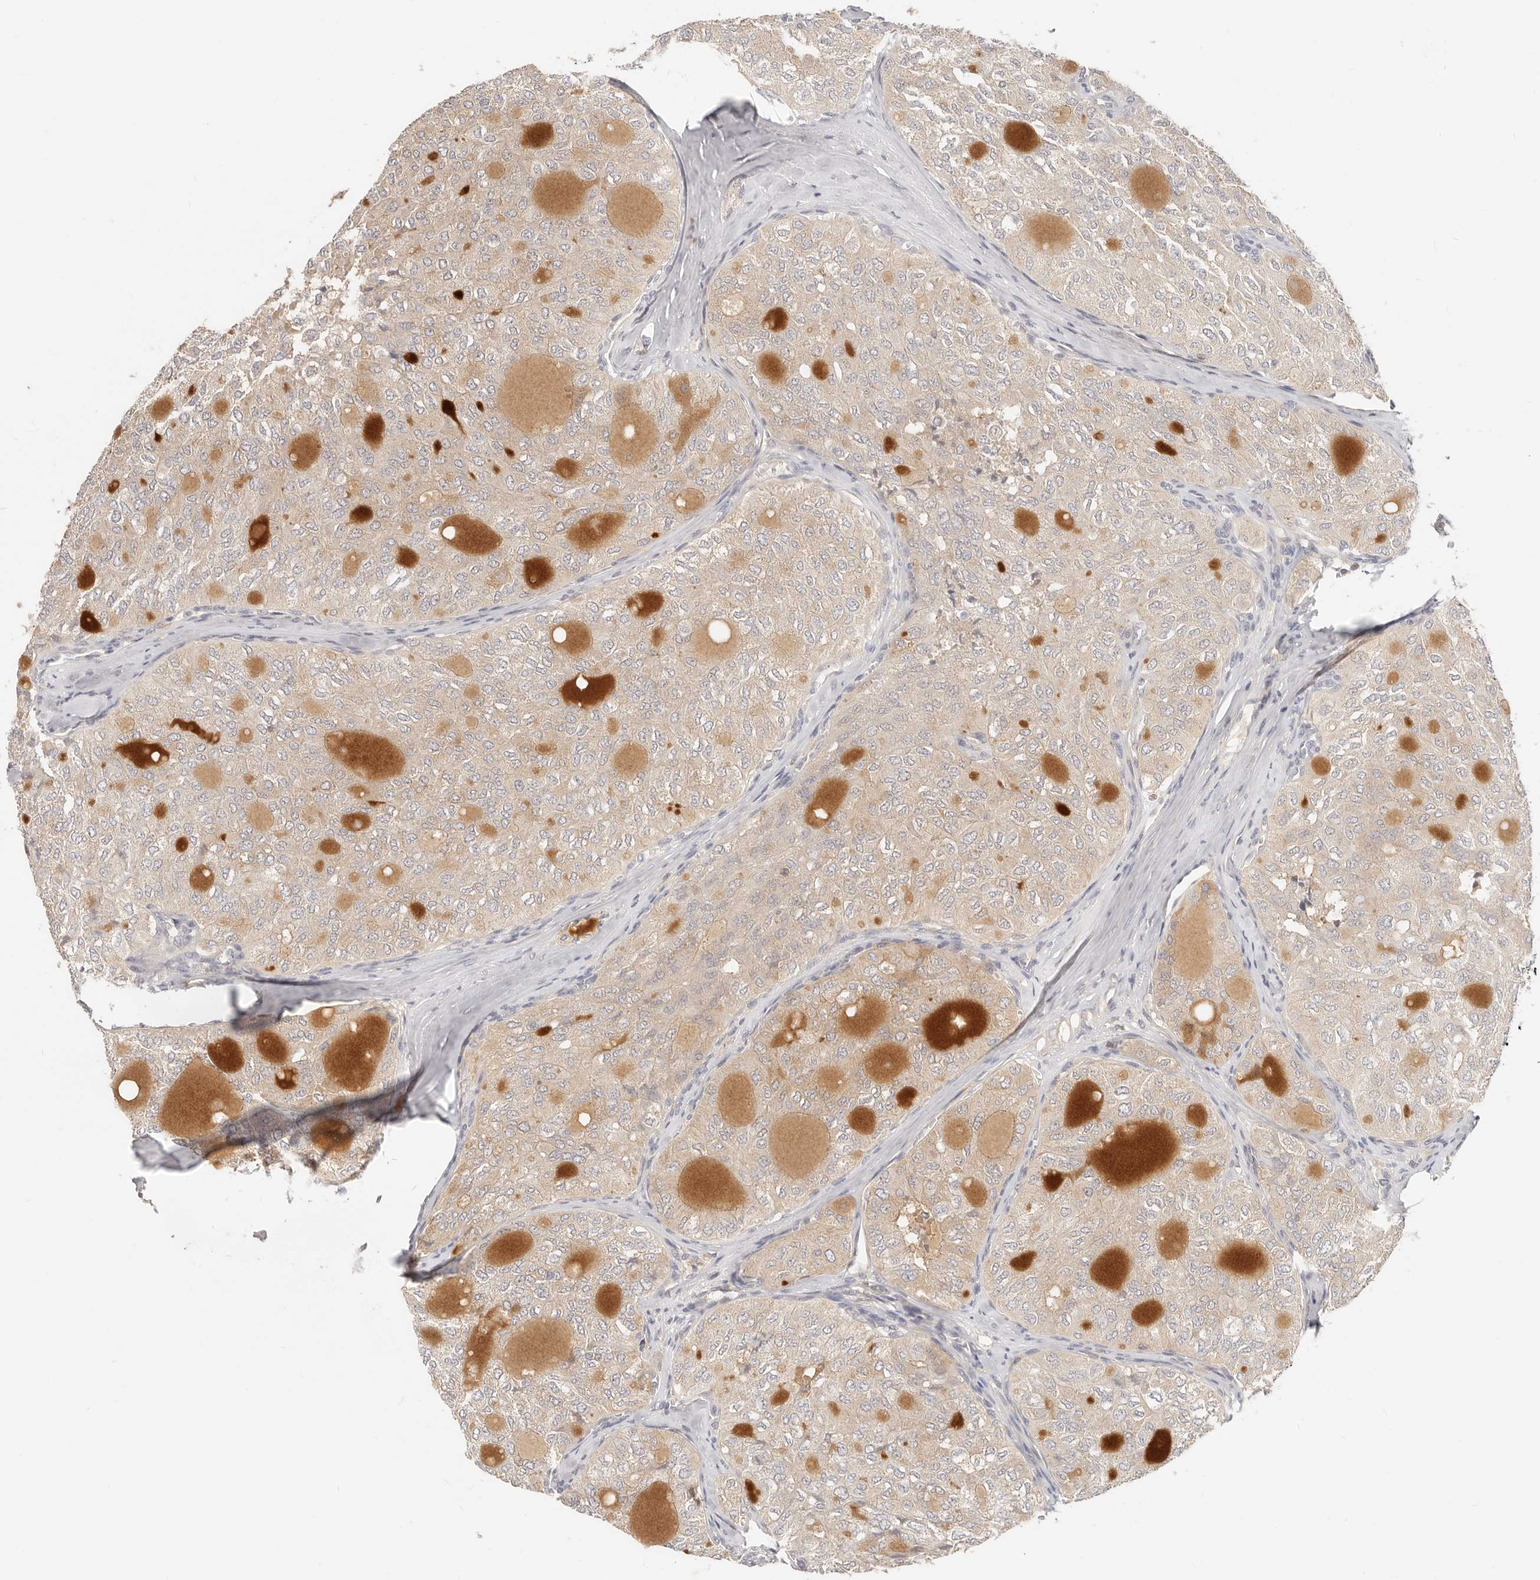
{"staining": {"intensity": "weak", "quantity": ">75%", "location": "cytoplasmic/membranous"}, "tissue": "thyroid cancer", "cell_type": "Tumor cells", "image_type": "cancer", "snomed": [{"axis": "morphology", "description": "Follicular adenoma carcinoma, NOS"}, {"axis": "topography", "description": "Thyroid gland"}], "caption": "Tumor cells exhibit weak cytoplasmic/membranous positivity in about >75% of cells in thyroid cancer.", "gene": "DTNBP1", "patient": {"sex": "male", "age": 75}}